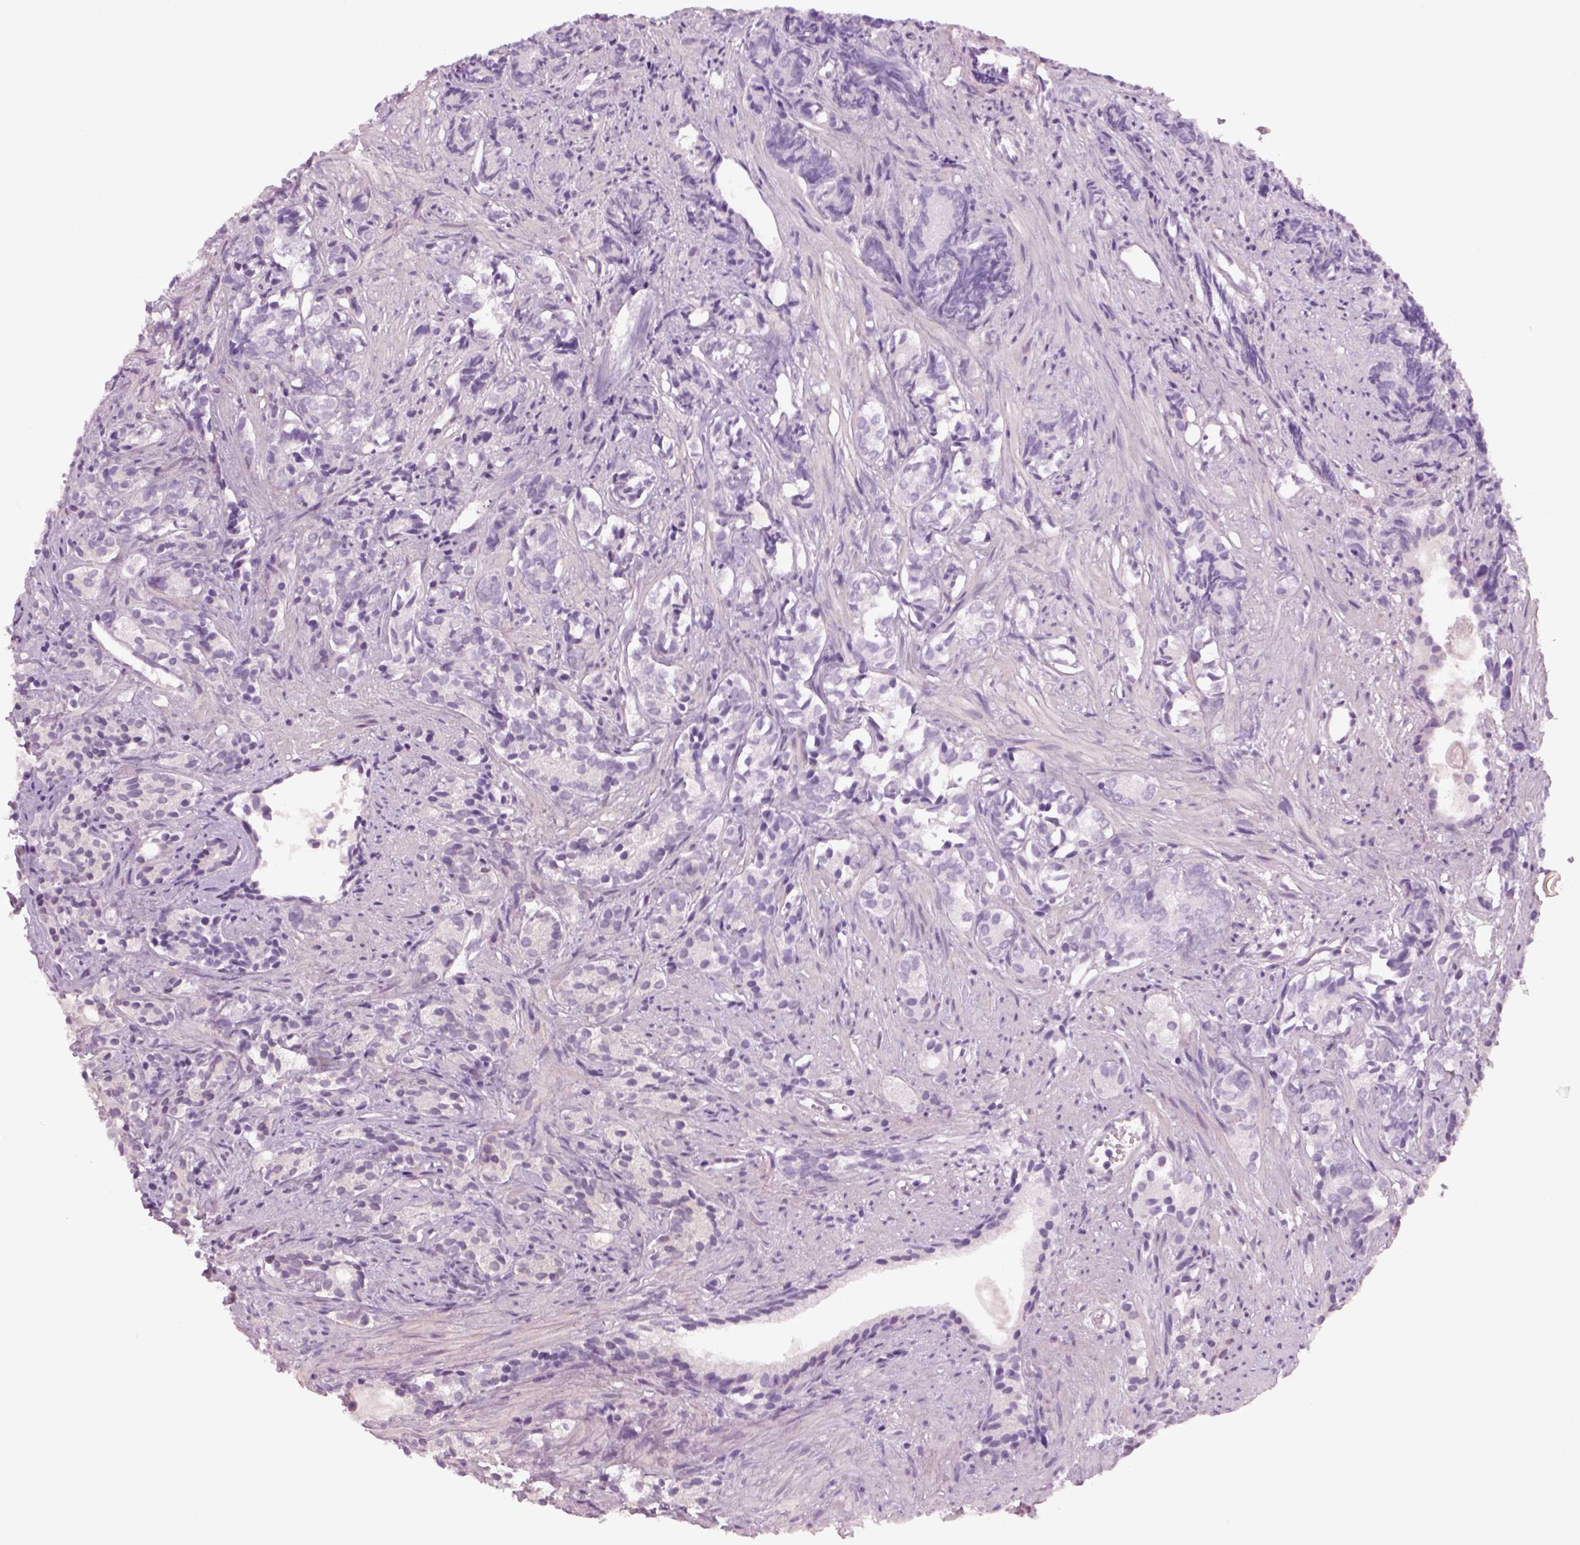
{"staining": {"intensity": "negative", "quantity": "none", "location": "none"}, "tissue": "prostate cancer", "cell_type": "Tumor cells", "image_type": "cancer", "snomed": [{"axis": "morphology", "description": "Adenocarcinoma, High grade"}, {"axis": "topography", "description": "Prostate"}], "caption": "Histopathology image shows no protein expression in tumor cells of prostate cancer (adenocarcinoma (high-grade)) tissue.", "gene": "MDH1B", "patient": {"sex": "male", "age": 84}}